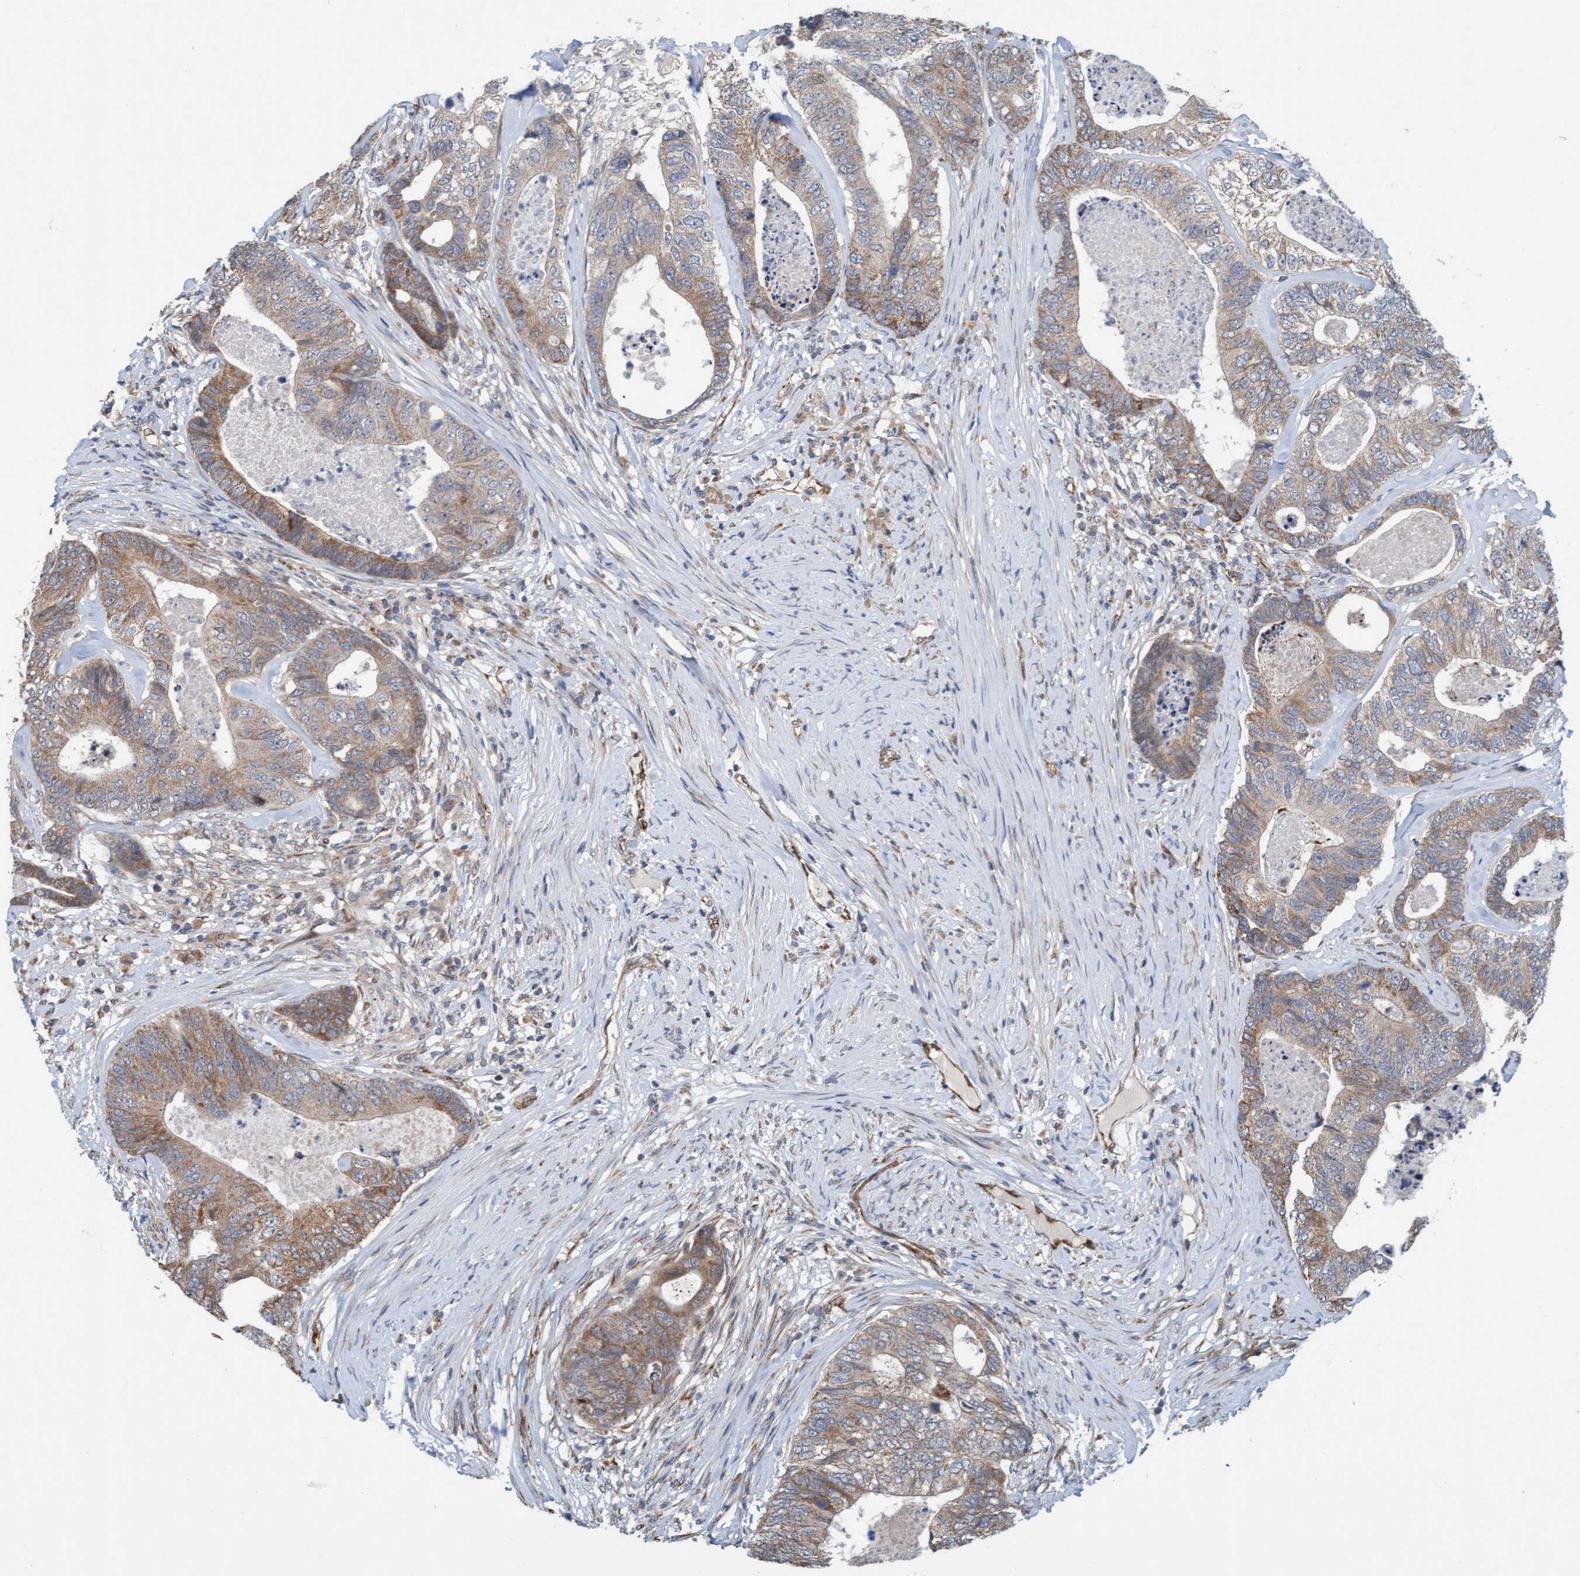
{"staining": {"intensity": "moderate", "quantity": ">75%", "location": "cytoplasmic/membranous"}, "tissue": "colorectal cancer", "cell_type": "Tumor cells", "image_type": "cancer", "snomed": [{"axis": "morphology", "description": "Adenocarcinoma, NOS"}, {"axis": "topography", "description": "Colon"}], "caption": "Human adenocarcinoma (colorectal) stained for a protein (brown) demonstrates moderate cytoplasmic/membranous positive positivity in approximately >75% of tumor cells.", "gene": "ZNF566", "patient": {"sex": "female", "age": 67}}